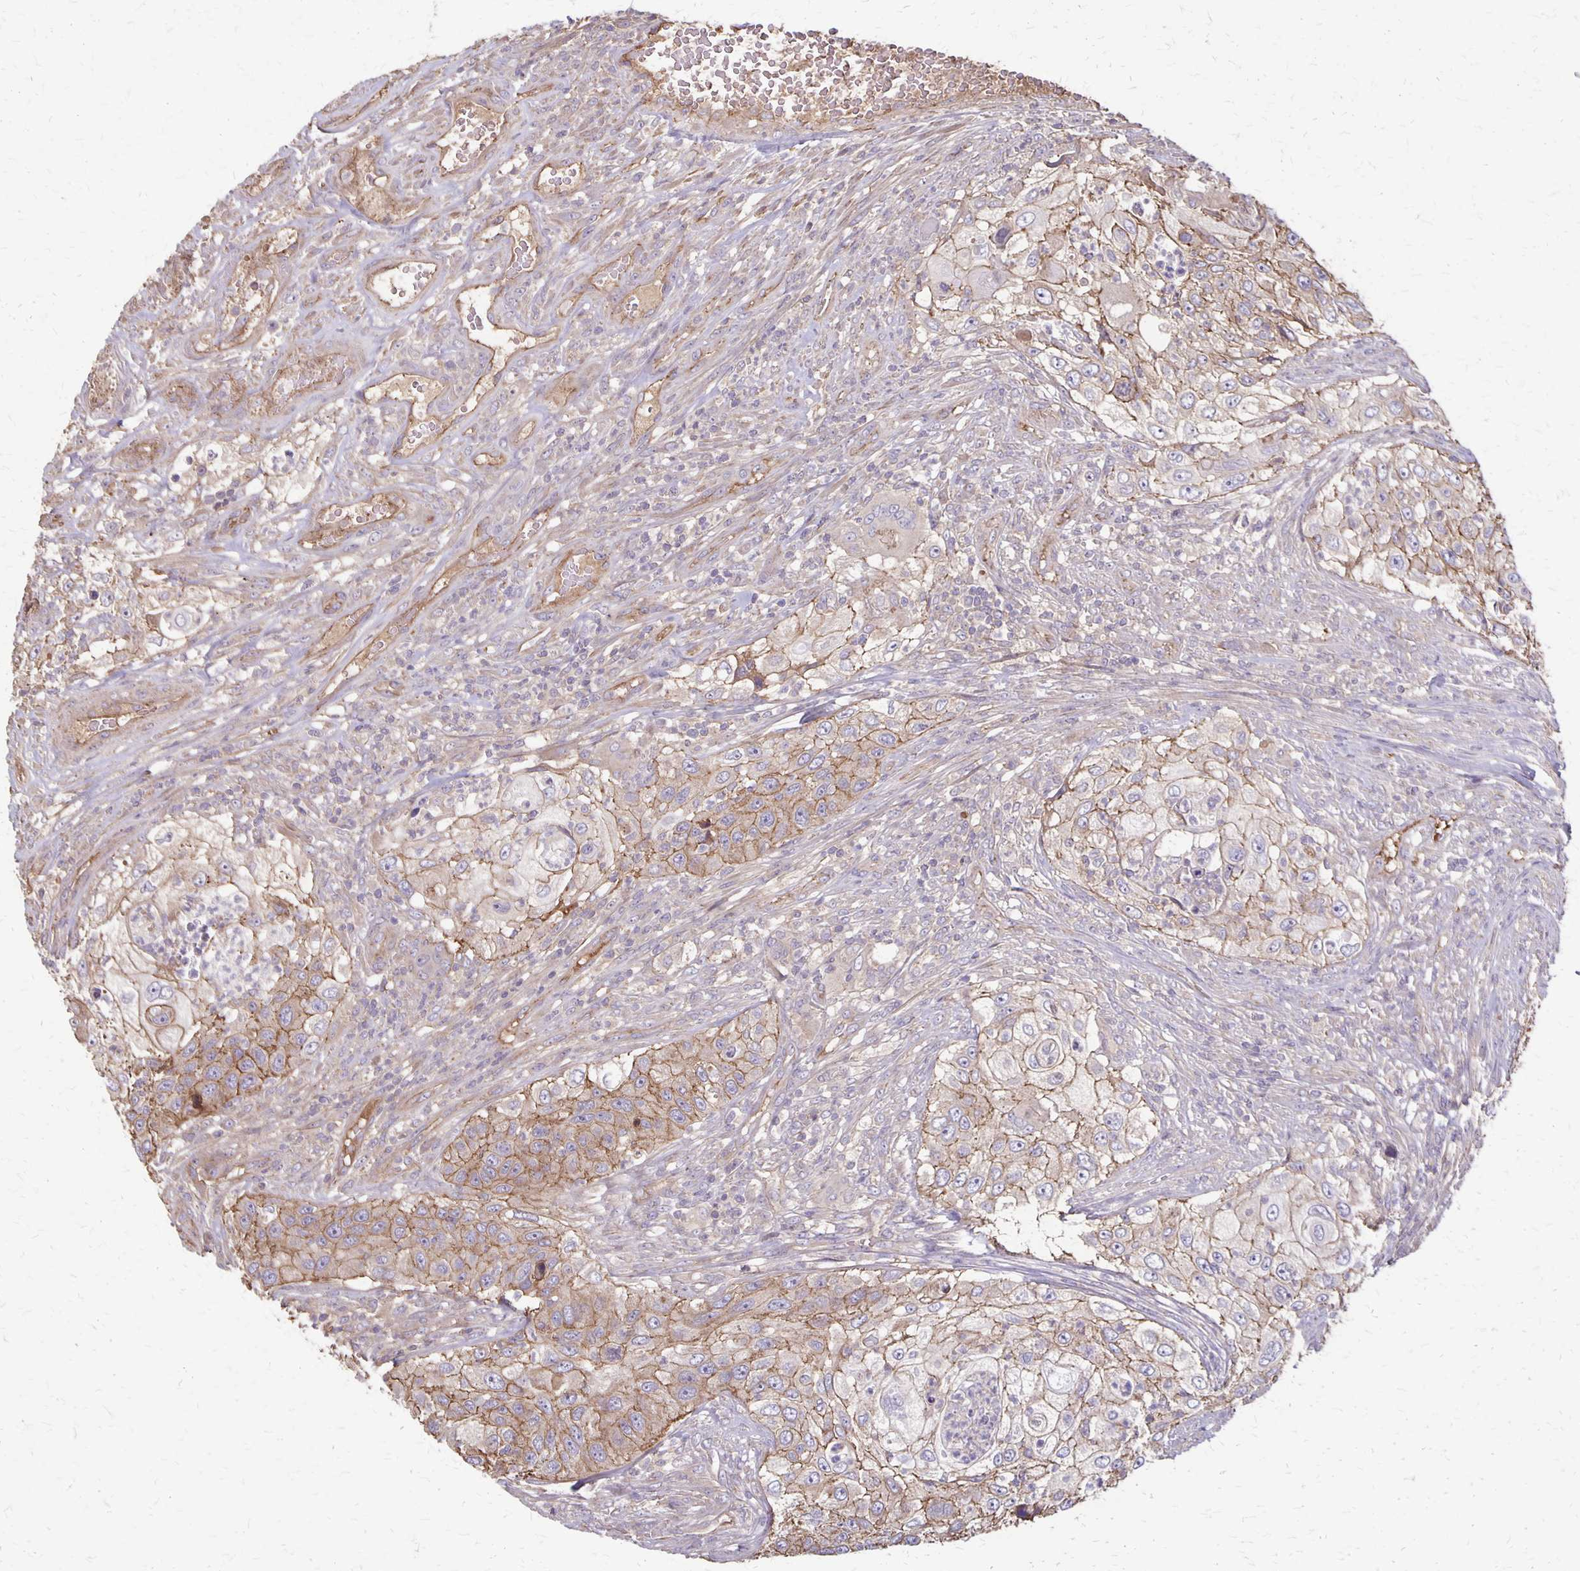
{"staining": {"intensity": "weak", "quantity": ">75%", "location": "cytoplasmic/membranous"}, "tissue": "urothelial cancer", "cell_type": "Tumor cells", "image_type": "cancer", "snomed": [{"axis": "morphology", "description": "Urothelial carcinoma, High grade"}, {"axis": "topography", "description": "Urinary bladder"}], "caption": "Immunohistochemical staining of urothelial carcinoma (high-grade) shows low levels of weak cytoplasmic/membranous protein positivity in about >75% of tumor cells. Using DAB (brown) and hematoxylin (blue) stains, captured at high magnification using brightfield microscopy.", "gene": "PROM2", "patient": {"sex": "female", "age": 60}}